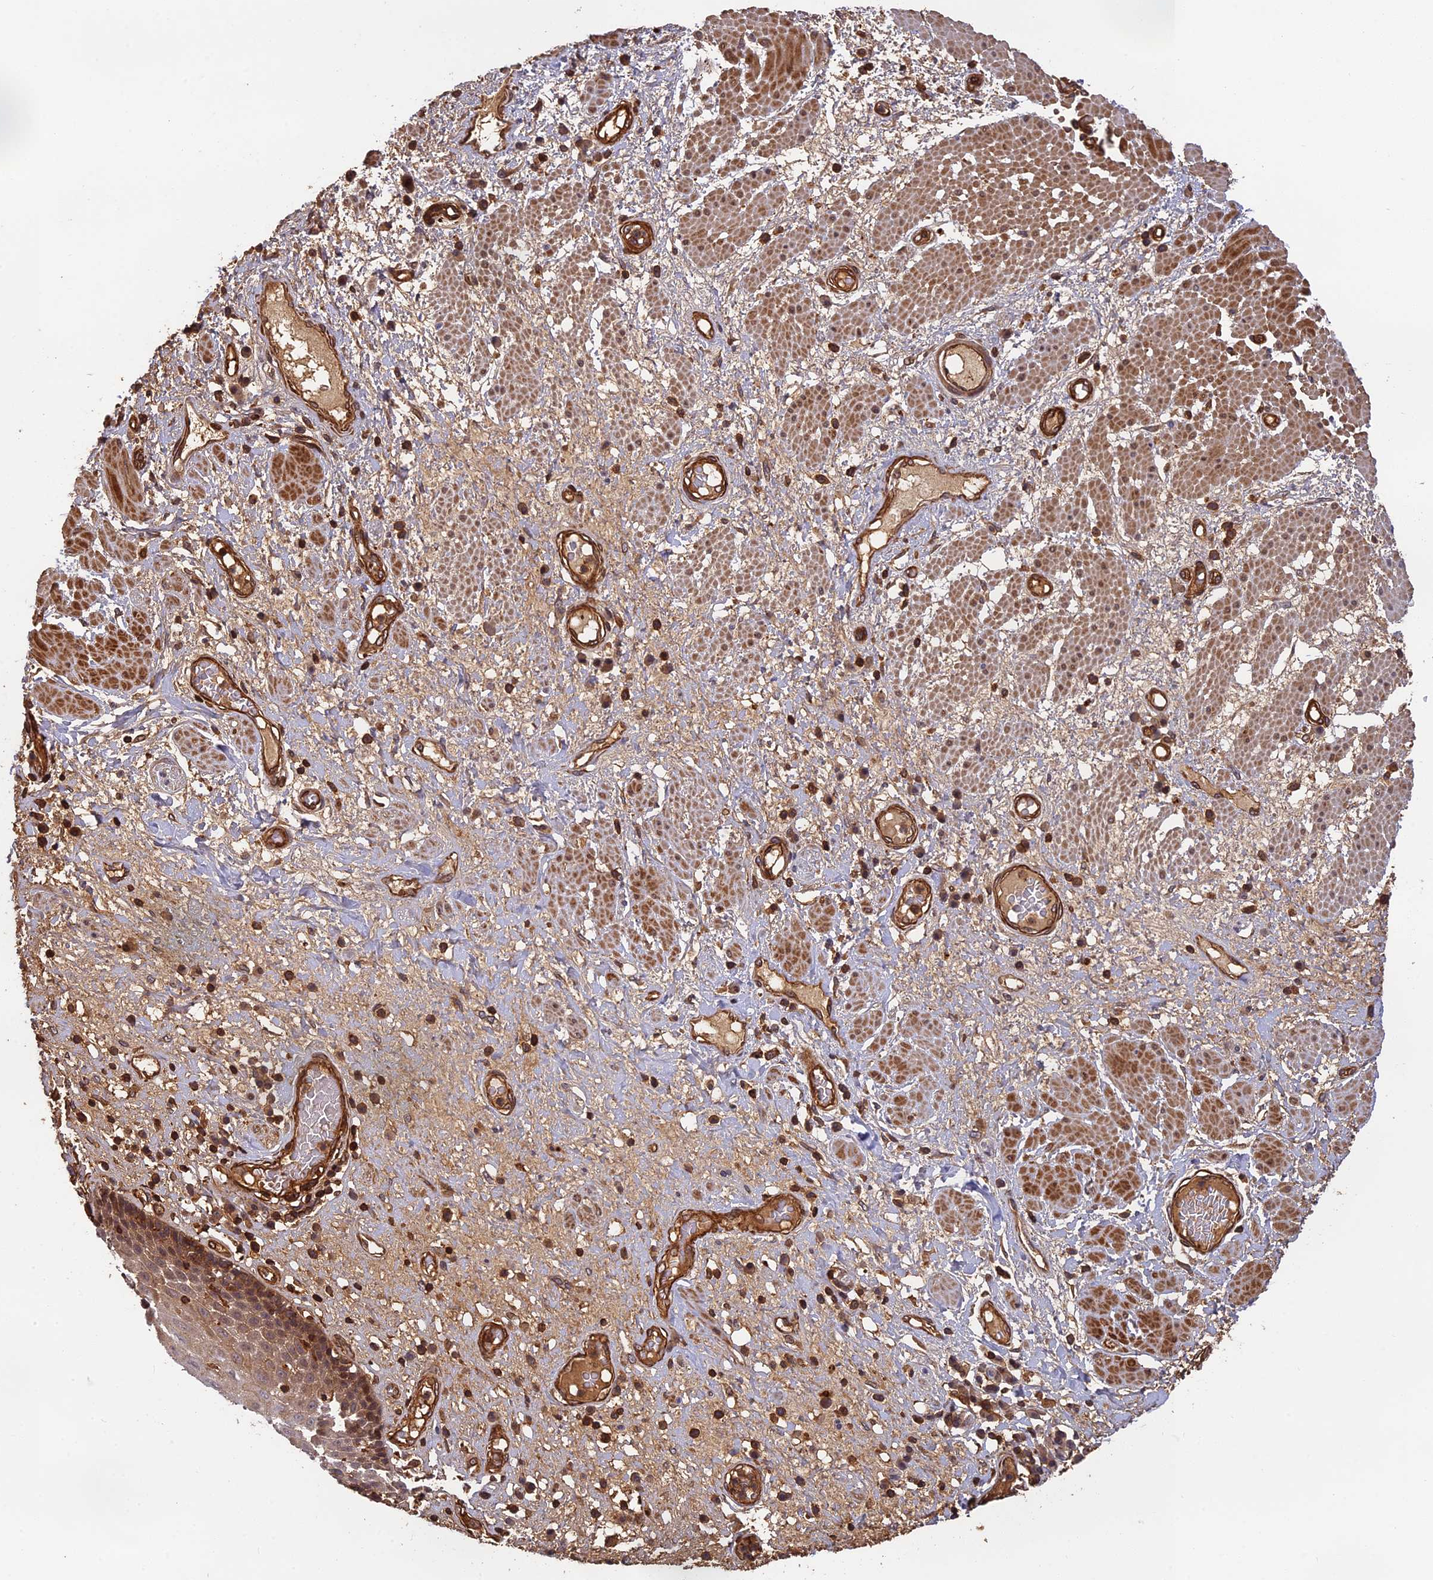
{"staining": {"intensity": "moderate", "quantity": "<25%", "location": "cytoplasmic/membranous,nuclear"}, "tissue": "esophagus", "cell_type": "Squamous epithelial cells", "image_type": "normal", "snomed": [{"axis": "morphology", "description": "Normal tissue, NOS"}, {"axis": "morphology", "description": "Adenocarcinoma, NOS"}, {"axis": "topography", "description": "Esophagus"}], "caption": "High-power microscopy captured an IHC micrograph of unremarkable esophagus, revealing moderate cytoplasmic/membranous,nuclear positivity in approximately <25% of squamous epithelial cells. (DAB = brown stain, brightfield microscopy at high magnification).", "gene": "OSBPL1A", "patient": {"sex": "male", "age": 62}}